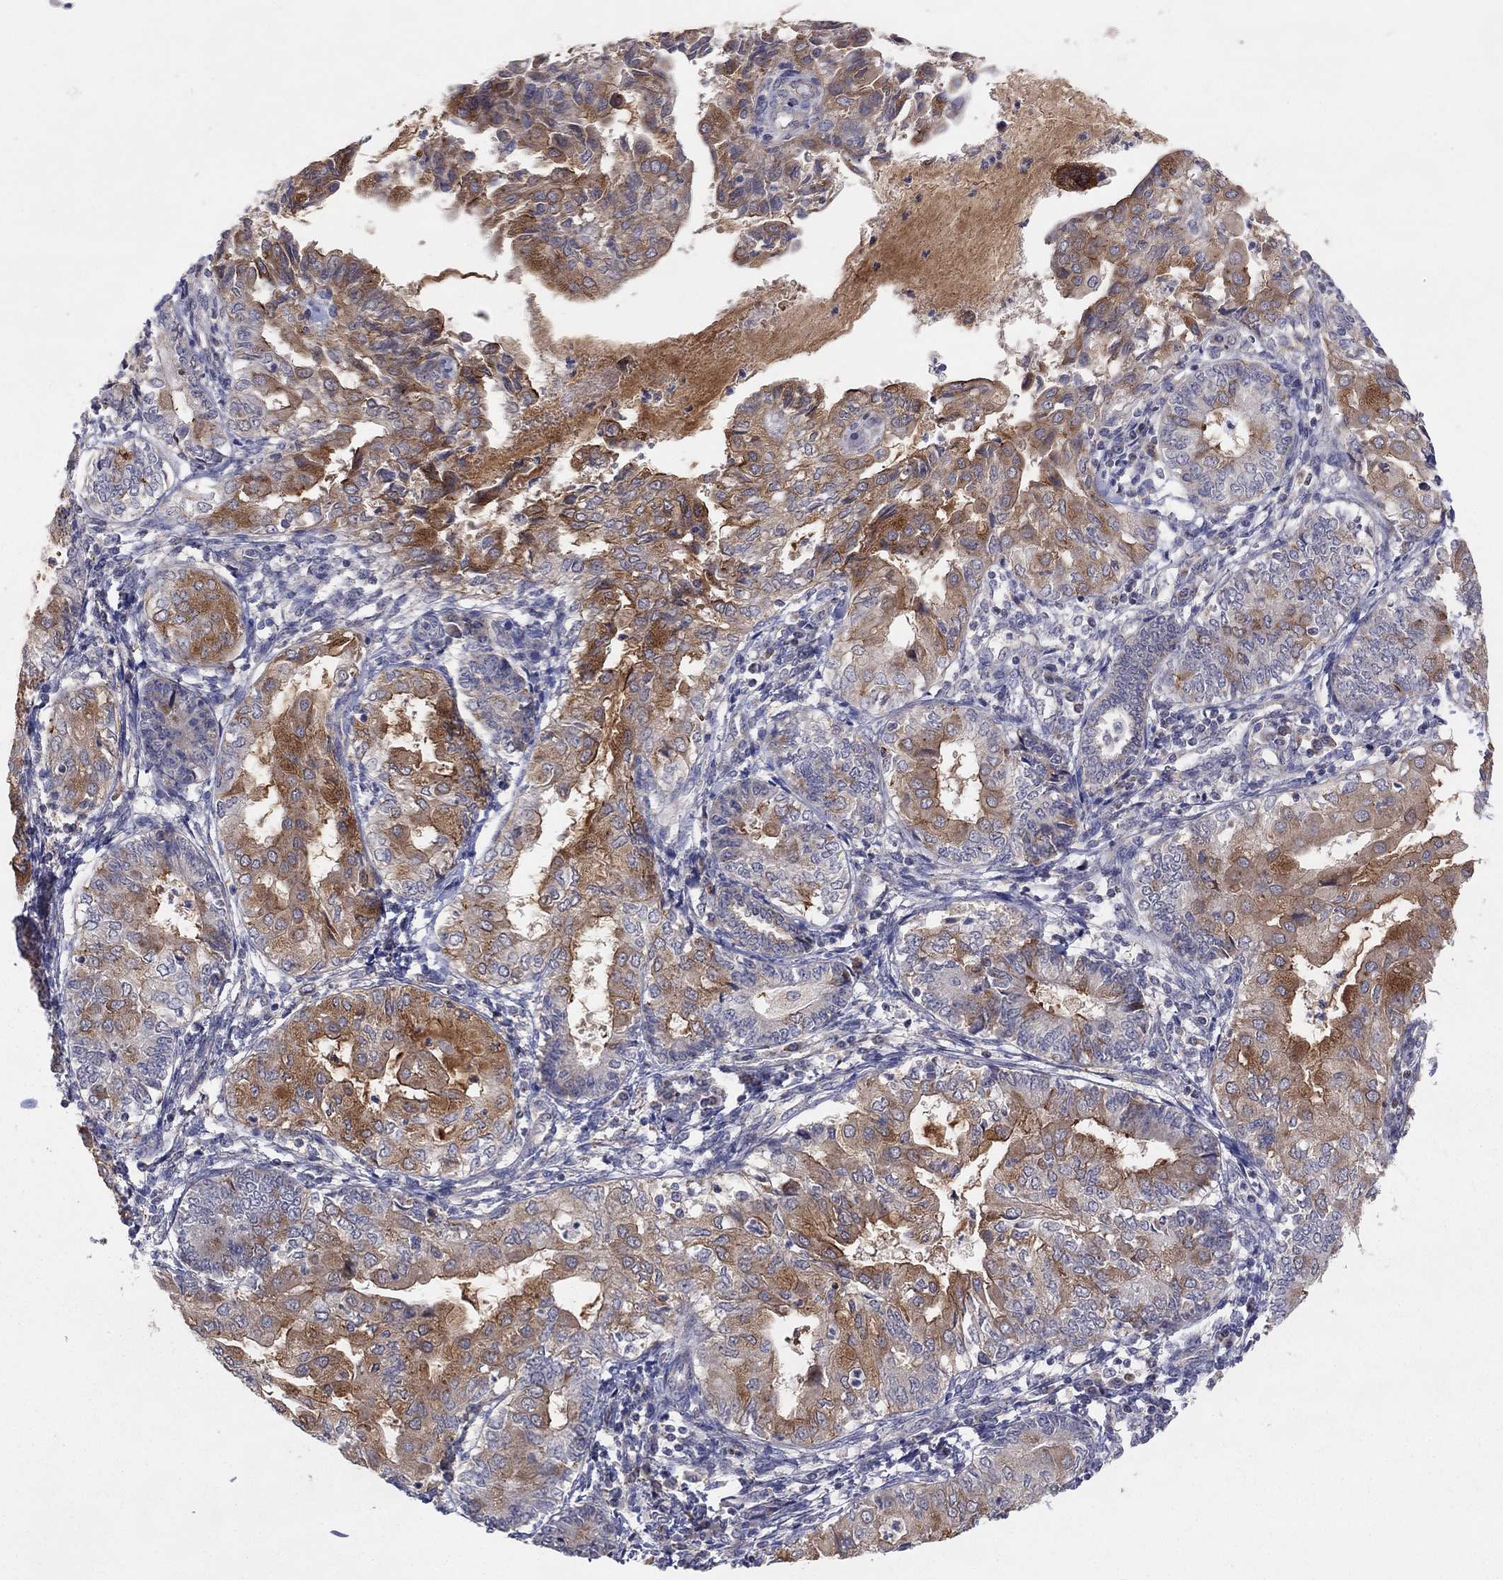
{"staining": {"intensity": "strong", "quantity": "25%-75%", "location": "cytoplasmic/membranous"}, "tissue": "endometrial cancer", "cell_type": "Tumor cells", "image_type": "cancer", "snomed": [{"axis": "morphology", "description": "Adenocarcinoma, NOS"}, {"axis": "topography", "description": "Endometrium"}], "caption": "A brown stain highlights strong cytoplasmic/membranous positivity of a protein in human endometrial adenocarcinoma tumor cells. (DAB (3,3'-diaminobenzidine) IHC with brightfield microscopy, high magnification).", "gene": "CRACDL", "patient": {"sex": "female", "age": 68}}